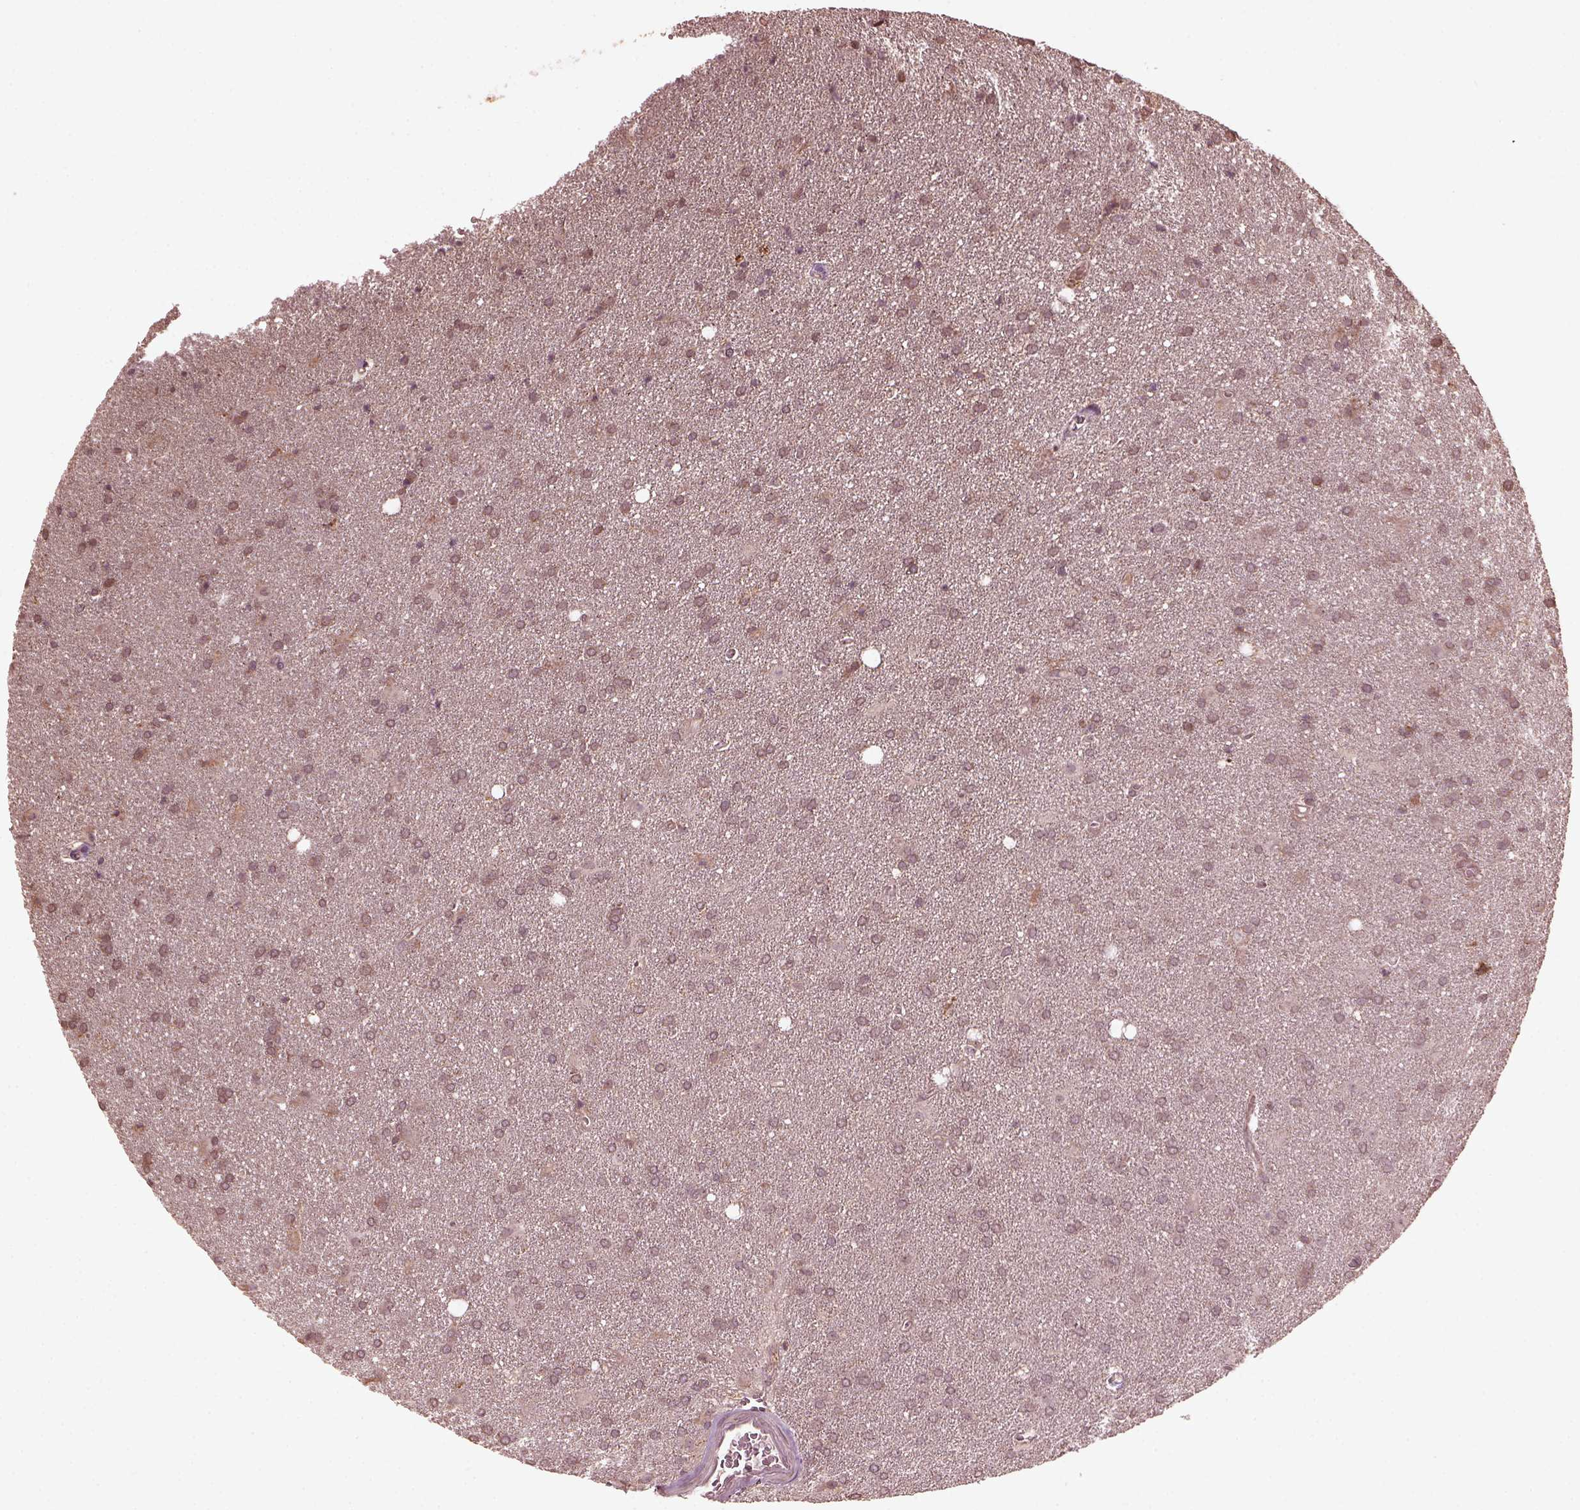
{"staining": {"intensity": "weak", "quantity": ">75%", "location": "cytoplasmic/membranous"}, "tissue": "glioma", "cell_type": "Tumor cells", "image_type": "cancer", "snomed": [{"axis": "morphology", "description": "Glioma, malignant, Low grade"}, {"axis": "topography", "description": "Brain"}], "caption": "DAB (3,3'-diaminobenzidine) immunohistochemical staining of human glioma reveals weak cytoplasmic/membranous protein expression in approximately >75% of tumor cells. Using DAB (brown) and hematoxylin (blue) stains, captured at high magnification using brightfield microscopy.", "gene": "ZNF292", "patient": {"sex": "male", "age": 58}}